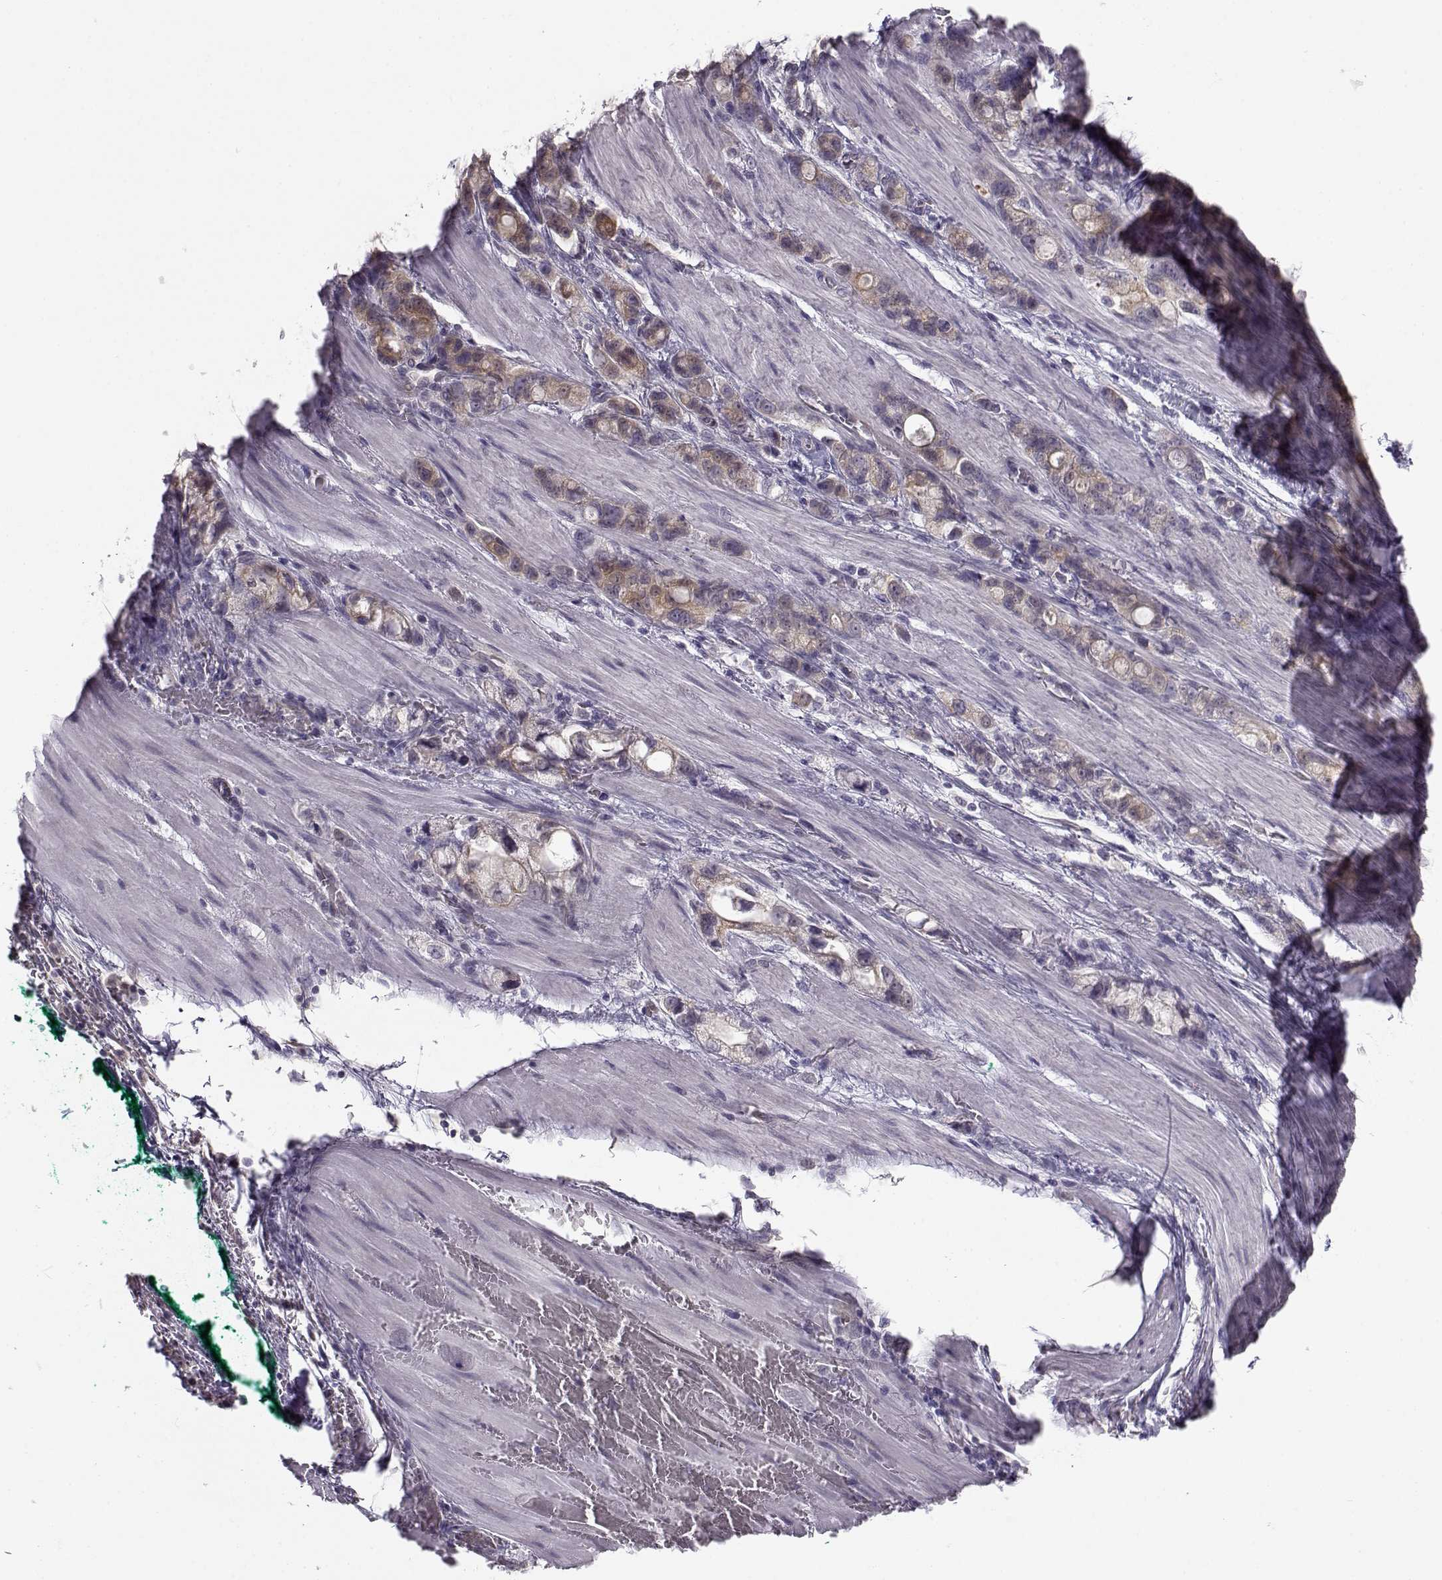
{"staining": {"intensity": "weak", "quantity": "<25%", "location": "cytoplasmic/membranous"}, "tissue": "stomach cancer", "cell_type": "Tumor cells", "image_type": "cancer", "snomed": [{"axis": "morphology", "description": "Adenocarcinoma, NOS"}, {"axis": "topography", "description": "Stomach"}], "caption": "IHC of human stomach cancer exhibits no positivity in tumor cells.", "gene": "TMEM145", "patient": {"sex": "male", "age": 63}}